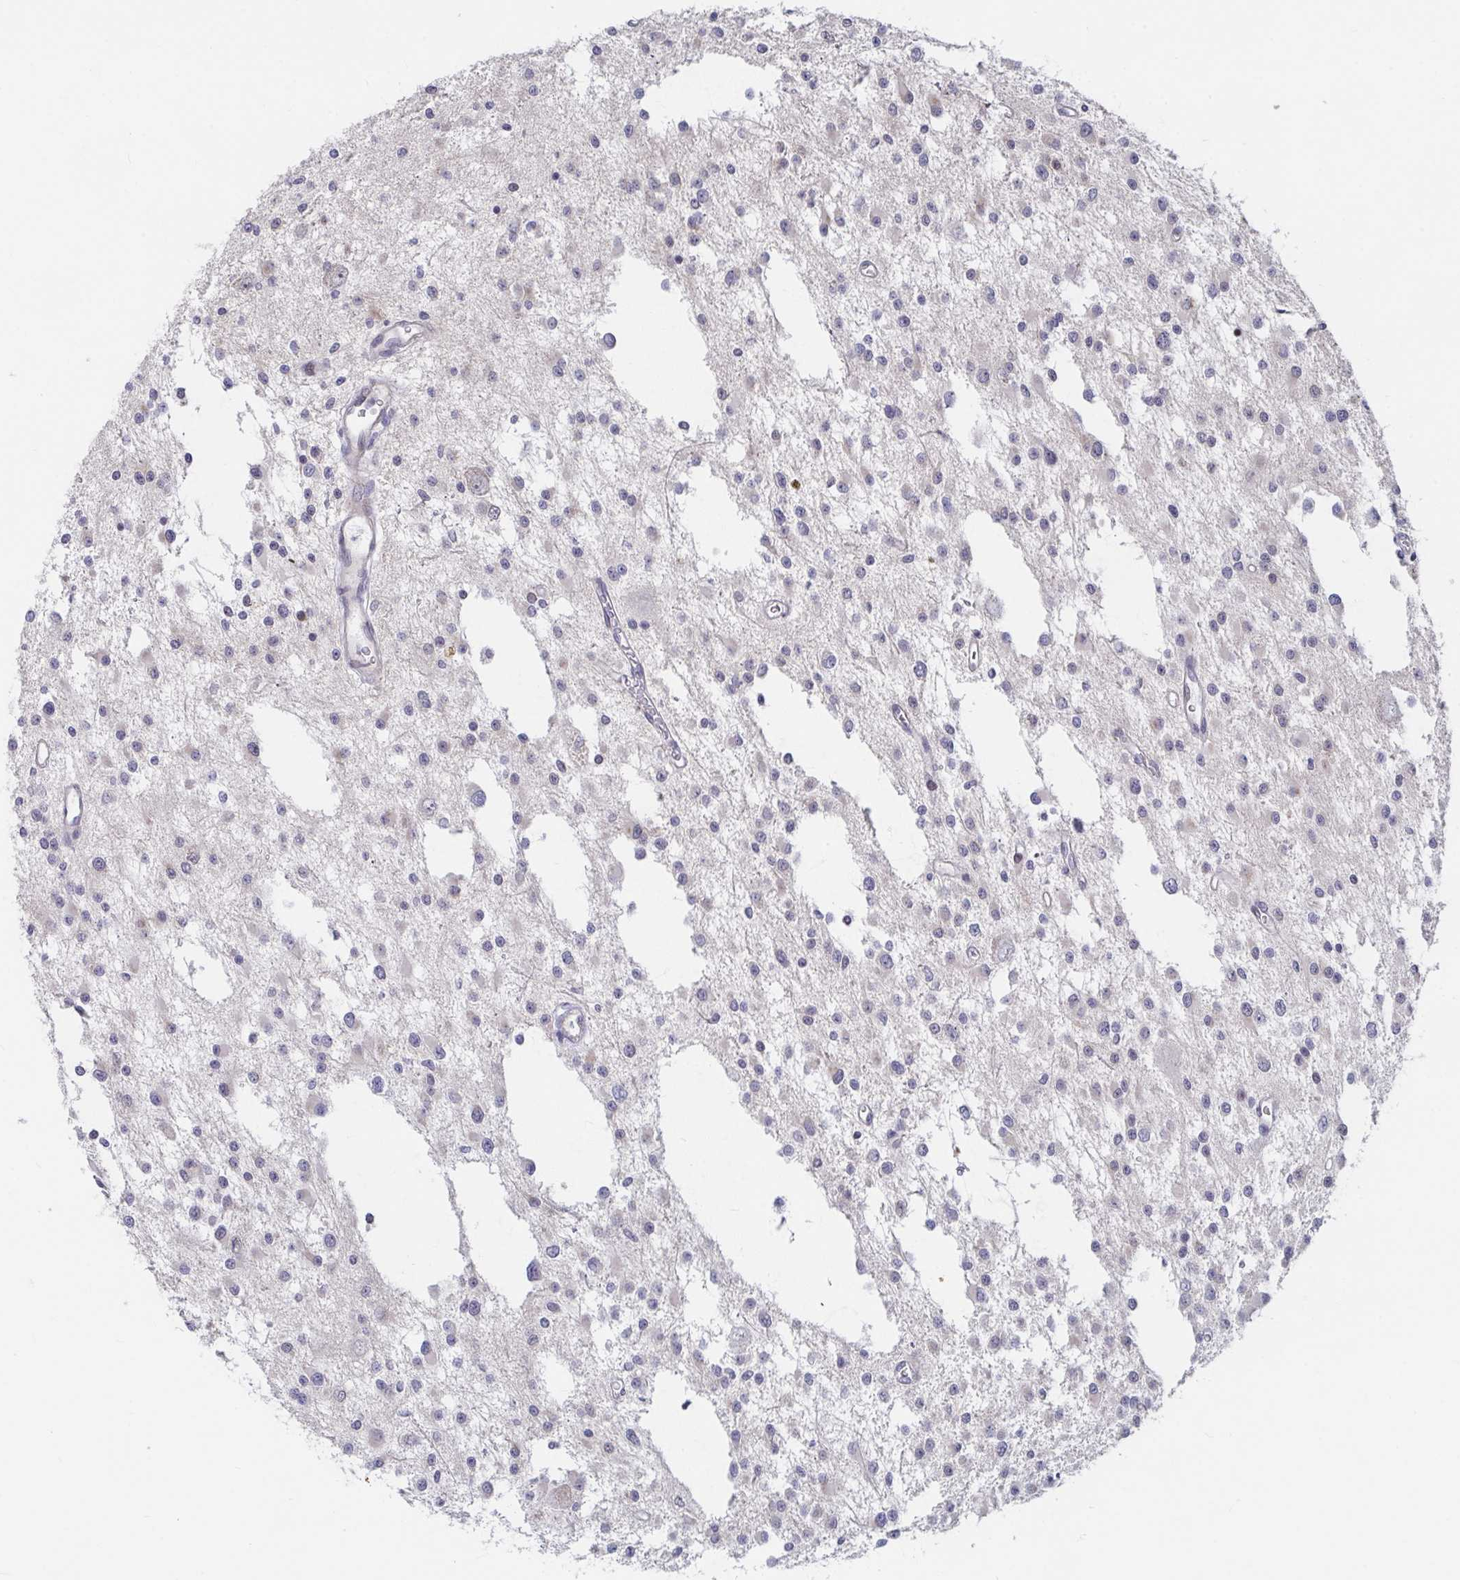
{"staining": {"intensity": "weak", "quantity": "<25%", "location": "cytoplasmic/membranous"}, "tissue": "glioma", "cell_type": "Tumor cells", "image_type": "cancer", "snomed": [{"axis": "morphology", "description": "Glioma, malignant, Low grade"}, {"axis": "topography", "description": "Brain"}], "caption": "Tumor cells show no significant protein expression in glioma.", "gene": "FAM156B", "patient": {"sex": "male", "age": 43}}